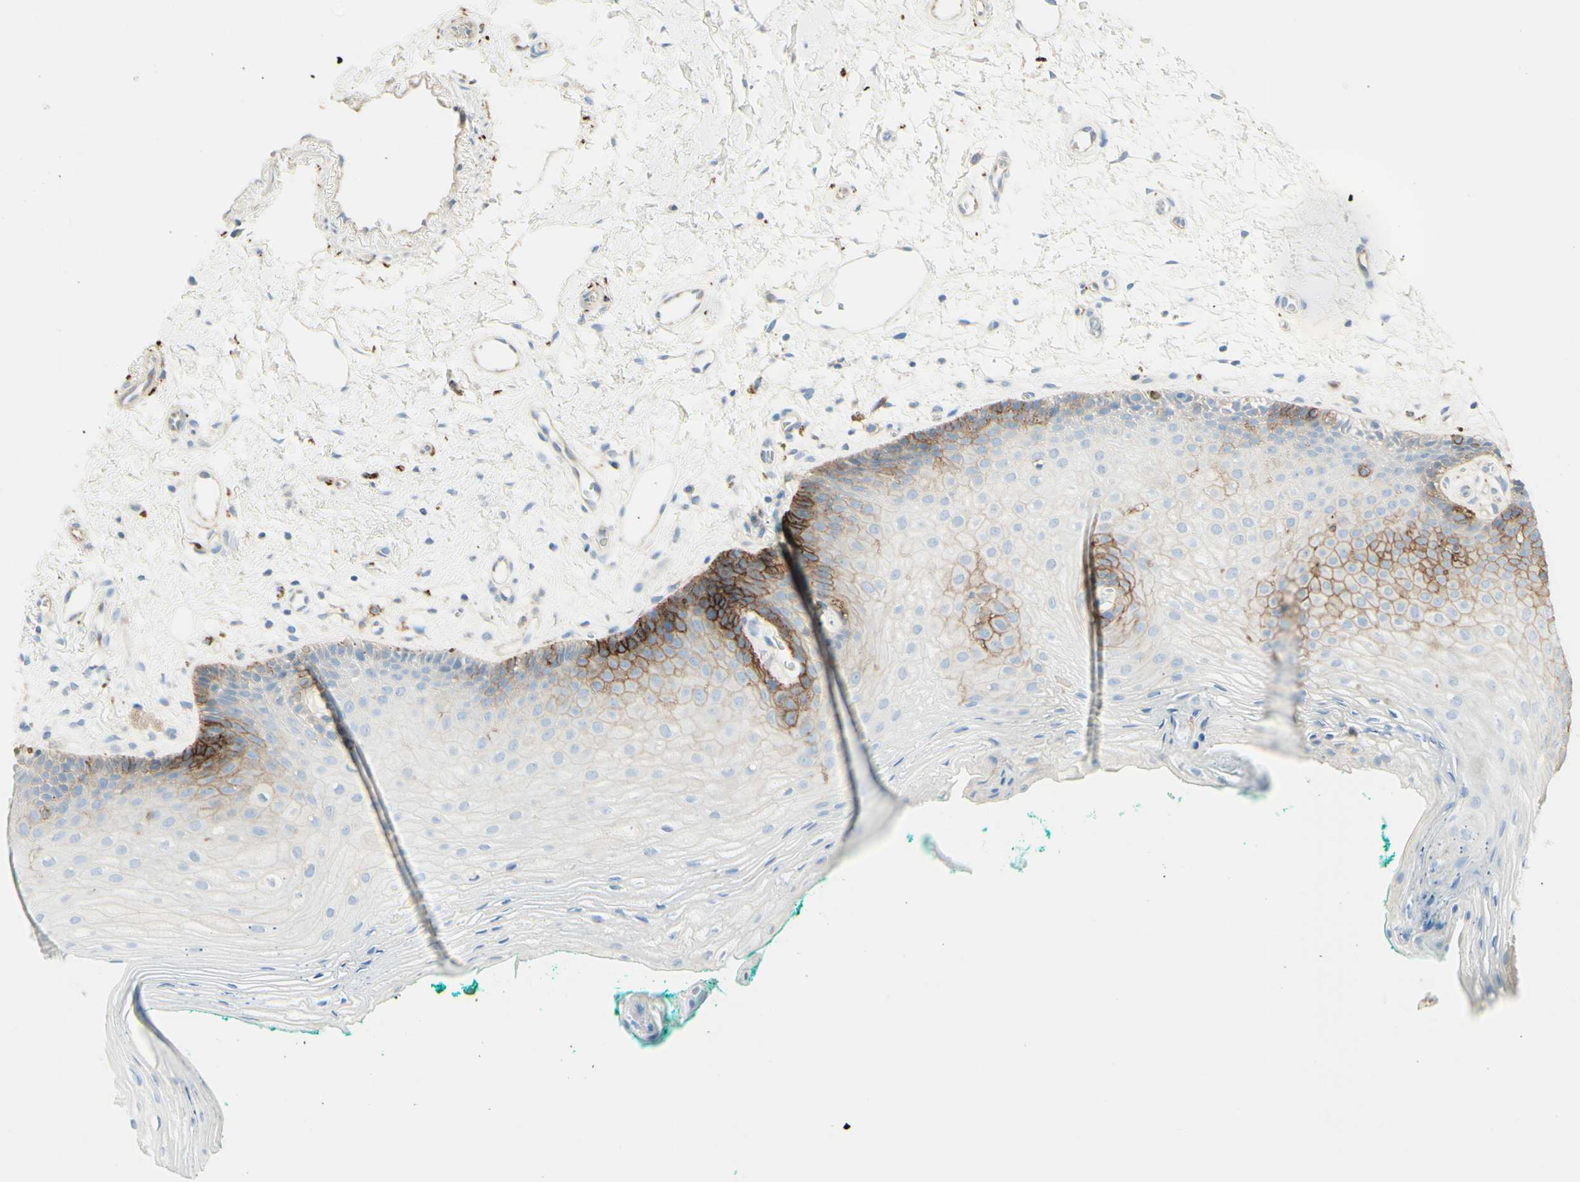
{"staining": {"intensity": "moderate", "quantity": "<25%", "location": "cytoplasmic/membranous"}, "tissue": "oral mucosa", "cell_type": "Squamous epithelial cells", "image_type": "normal", "snomed": [{"axis": "morphology", "description": "Normal tissue, NOS"}, {"axis": "topography", "description": "Skeletal muscle"}, {"axis": "topography", "description": "Oral tissue"}, {"axis": "topography", "description": "Peripheral nerve tissue"}], "caption": "IHC photomicrograph of normal oral mucosa: human oral mucosa stained using immunohistochemistry (IHC) displays low levels of moderate protein expression localized specifically in the cytoplasmic/membranous of squamous epithelial cells, appearing as a cytoplasmic/membranous brown color.", "gene": "ALCAM", "patient": {"sex": "female", "age": 84}}